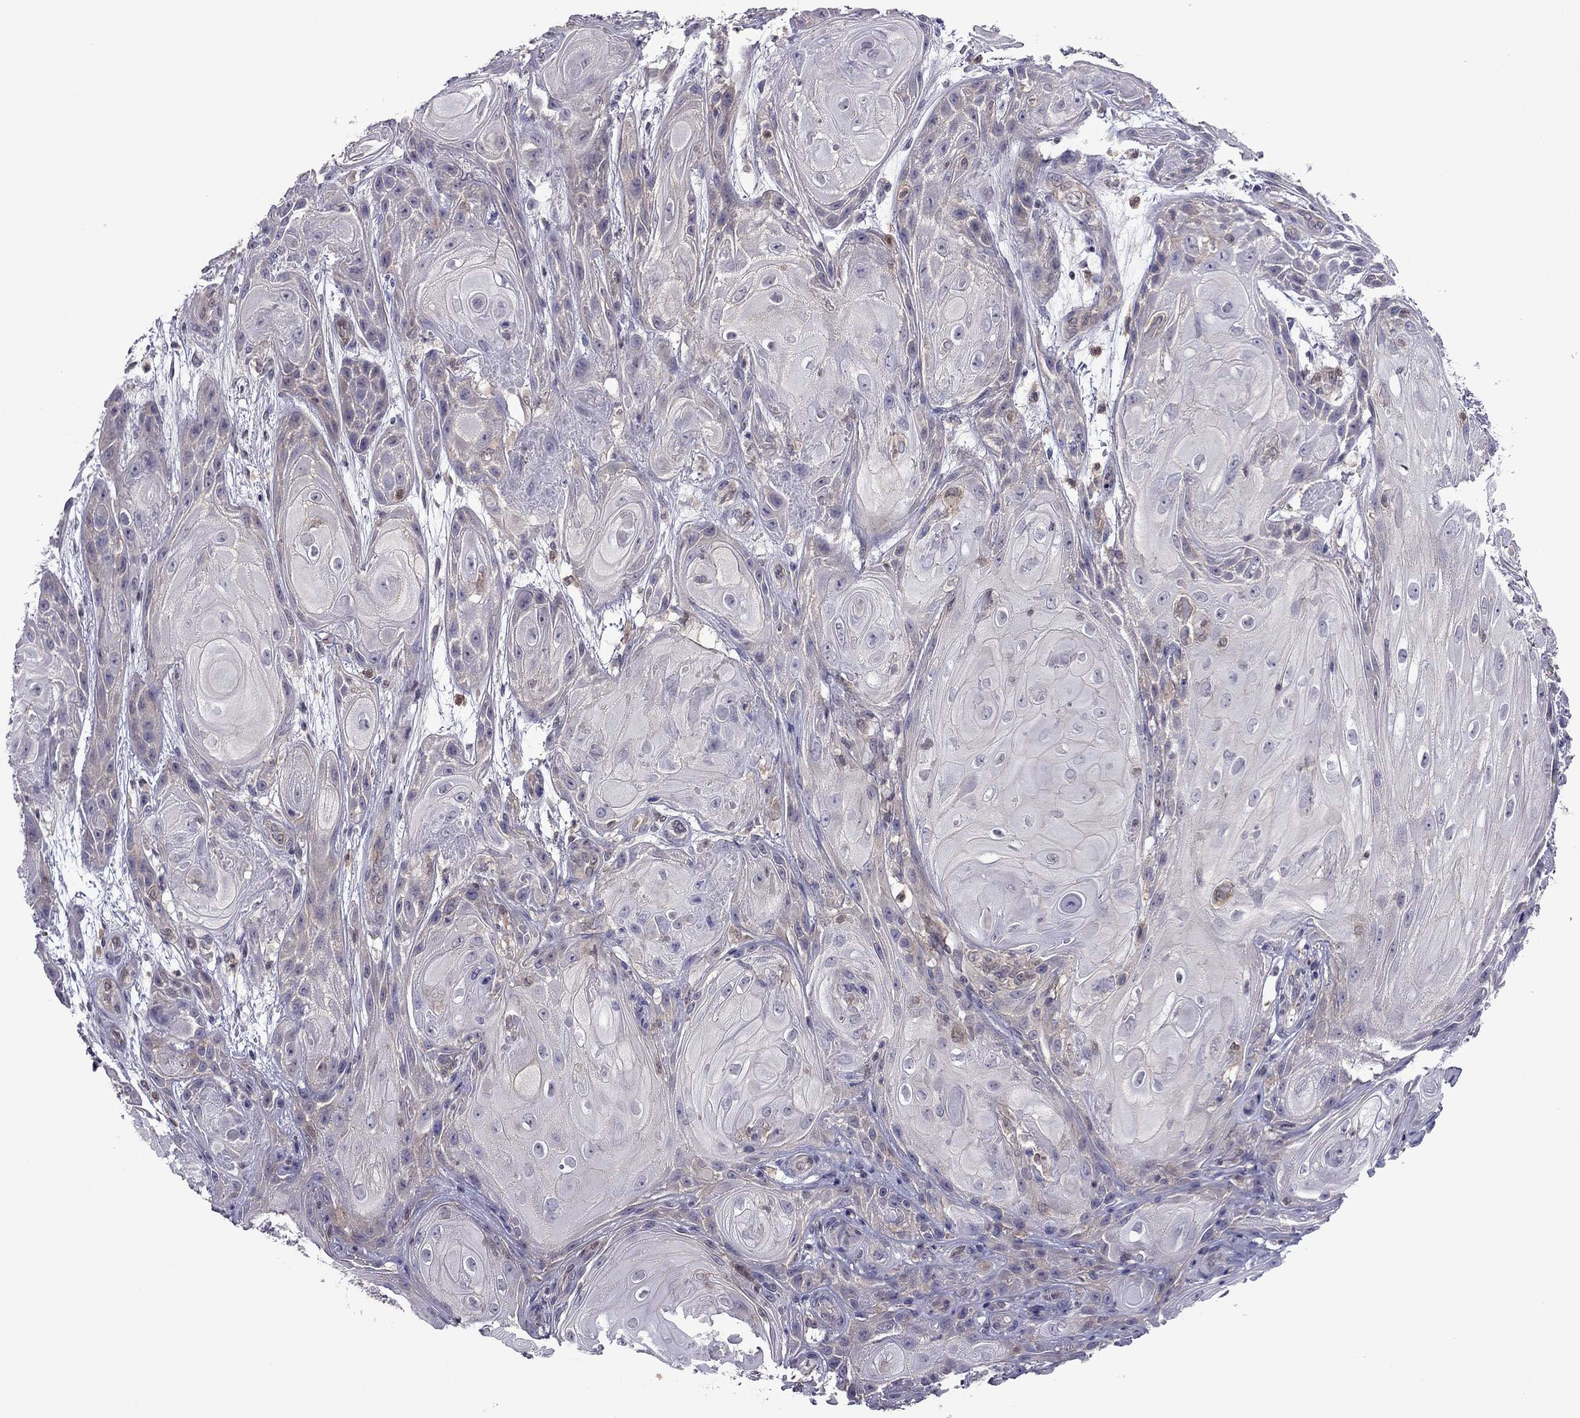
{"staining": {"intensity": "negative", "quantity": "none", "location": "none"}, "tissue": "skin cancer", "cell_type": "Tumor cells", "image_type": "cancer", "snomed": [{"axis": "morphology", "description": "Squamous cell carcinoma, NOS"}, {"axis": "topography", "description": "Skin"}], "caption": "Tumor cells show no significant expression in skin cancer. The staining was performed using DAB to visualize the protein expression in brown, while the nuclei were stained in blue with hematoxylin (Magnification: 20x).", "gene": "CDK5", "patient": {"sex": "male", "age": 62}}